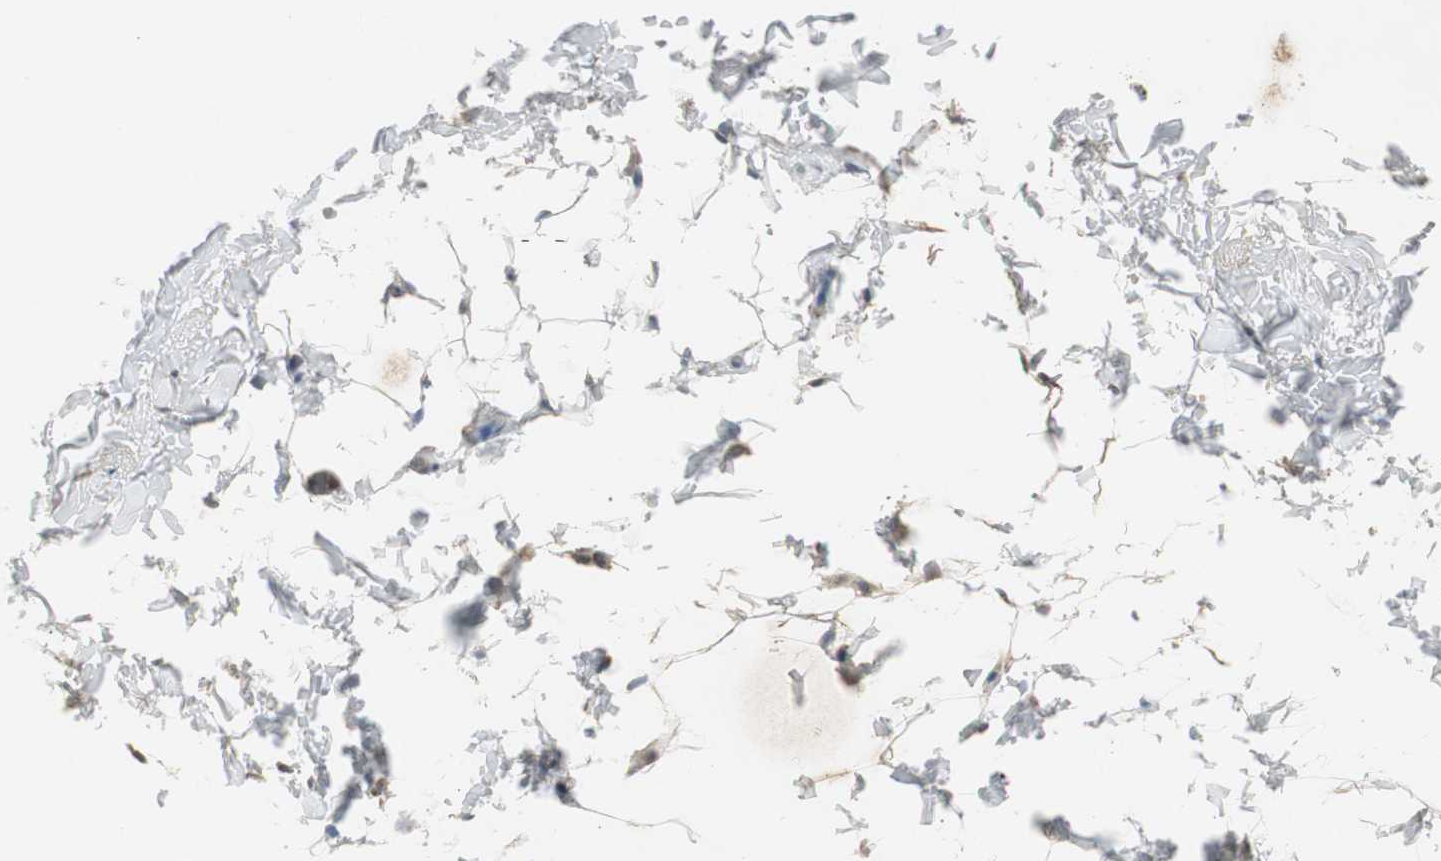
{"staining": {"intensity": "weak", "quantity": "25%-75%", "location": "cytoplasmic/membranous"}, "tissue": "adipose tissue", "cell_type": "Adipocytes", "image_type": "normal", "snomed": [{"axis": "morphology", "description": "Normal tissue, NOS"}, {"axis": "topography", "description": "Soft tissue"}], "caption": "Immunohistochemistry staining of benign adipose tissue, which shows low levels of weak cytoplasmic/membranous expression in about 25%-75% of adipocytes indicating weak cytoplasmic/membranous protein positivity. The staining was performed using DAB (brown) for protein detection and nuclei were counterstained in hematoxylin (blue).", "gene": "JTB", "patient": {"sex": "male", "age": 26}}